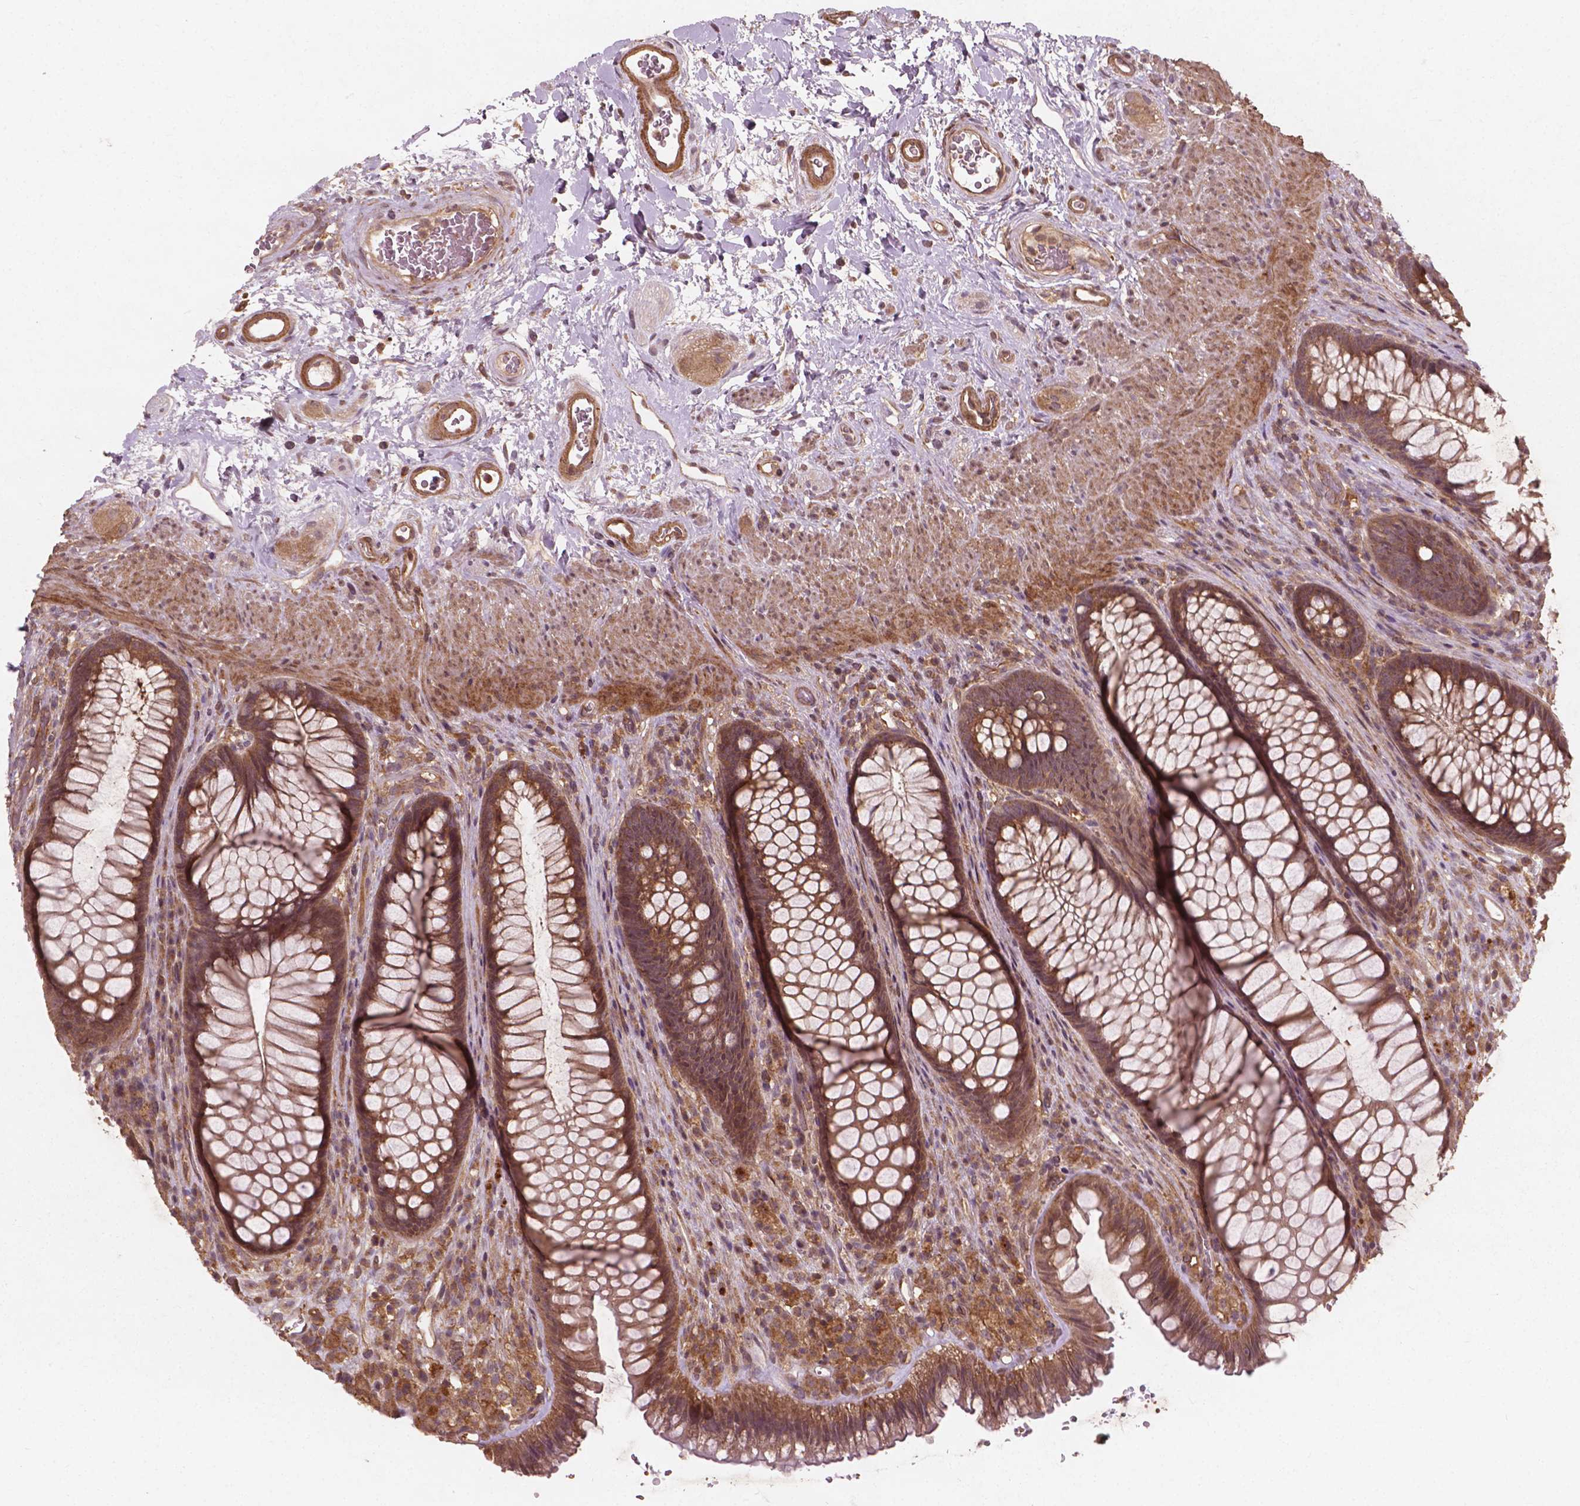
{"staining": {"intensity": "moderate", "quantity": ">75%", "location": "cytoplasmic/membranous"}, "tissue": "rectum", "cell_type": "Glandular cells", "image_type": "normal", "snomed": [{"axis": "morphology", "description": "Normal tissue, NOS"}, {"axis": "topography", "description": "Smooth muscle"}, {"axis": "topography", "description": "Rectum"}], "caption": "DAB immunohistochemical staining of normal human rectum shows moderate cytoplasmic/membranous protein positivity in approximately >75% of glandular cells. (DAB (3,3'-diaminobenzidine) IHC, brown staining for protein, blue staining for nuclei).", "gene": "CYFIP1", "patient": {"sex": "male", "age": 53}}